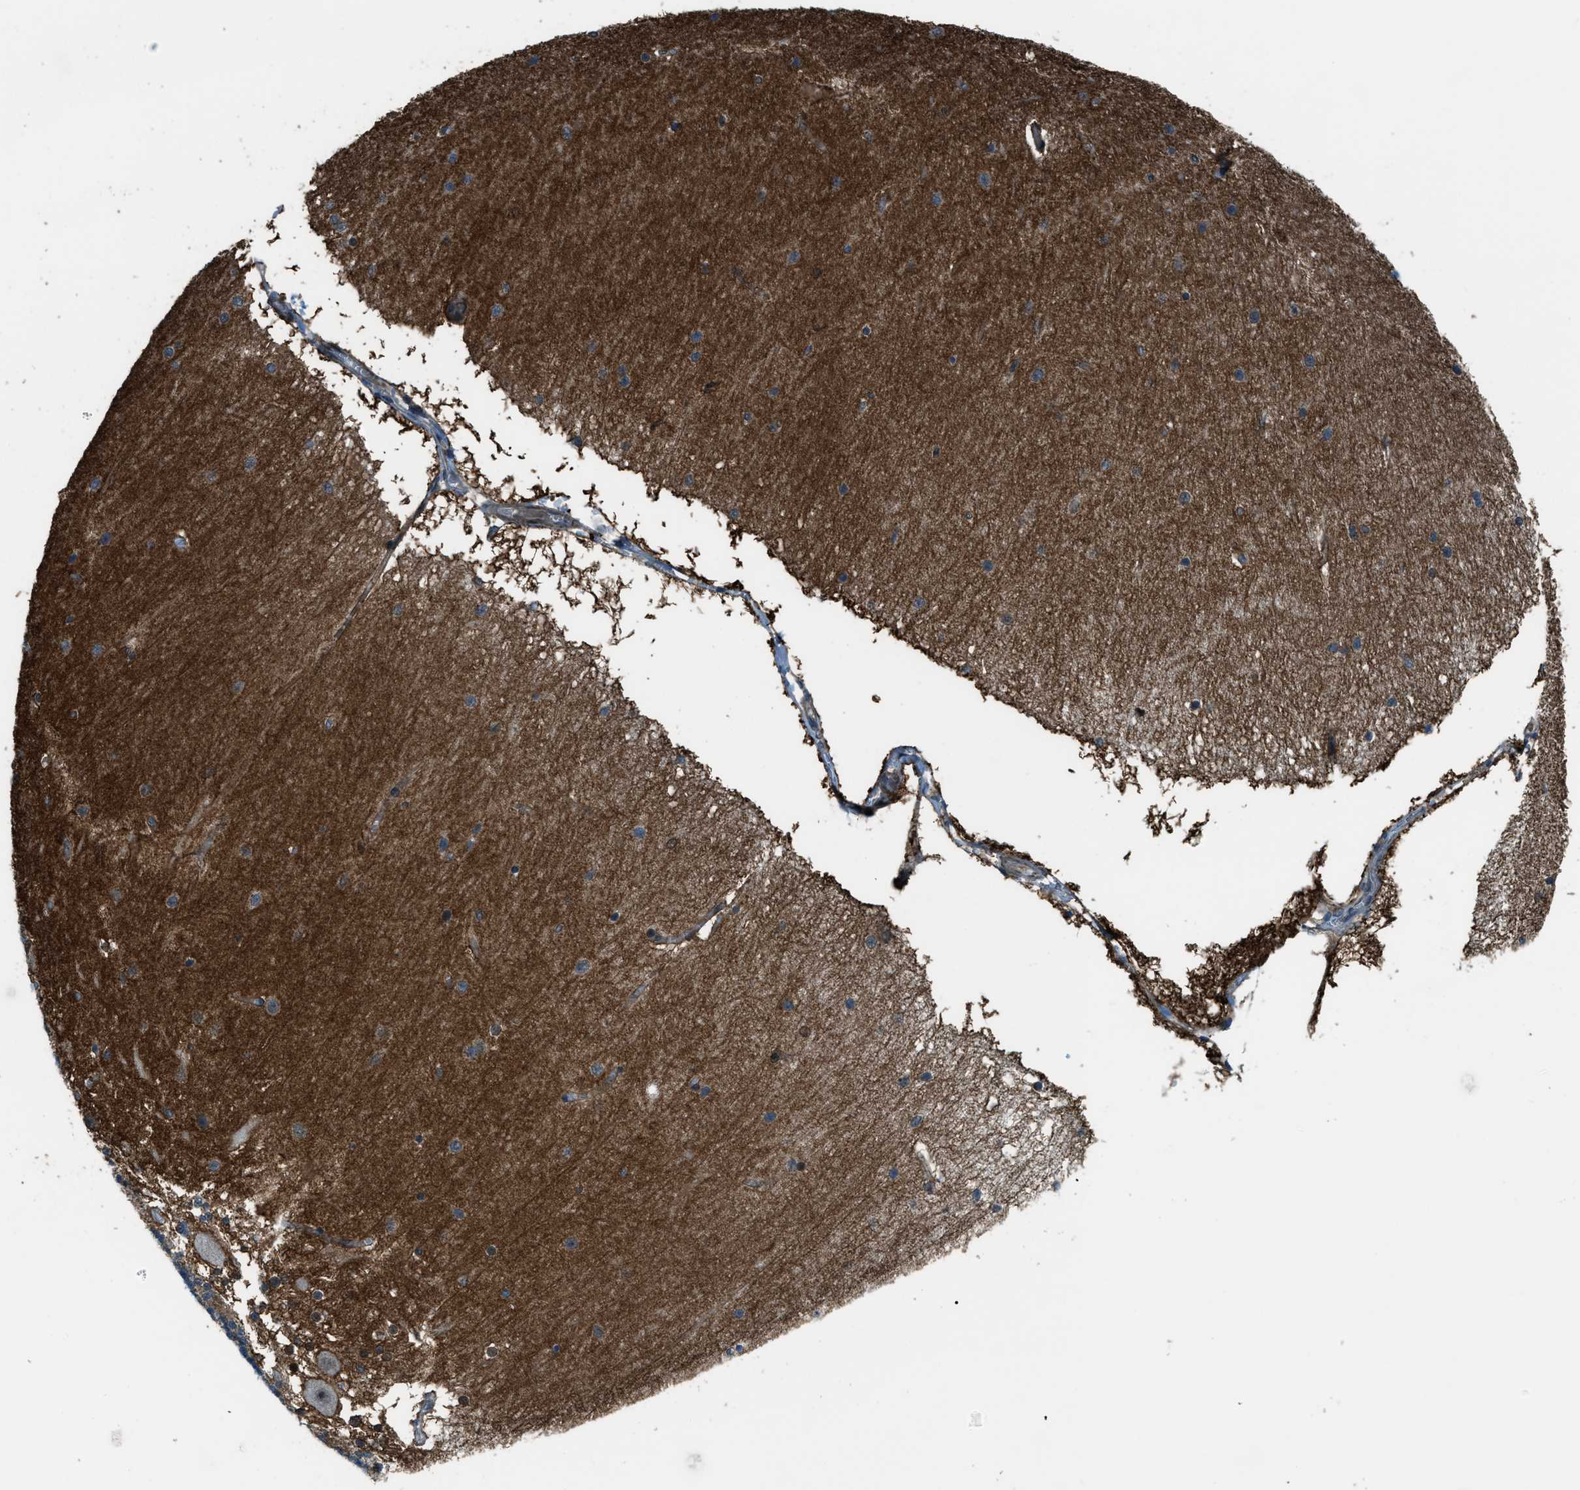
{"staining": {"intensity": "moderate", "quantity": "25%-75%", "location": "cytoplasmic/membranous"}, "tissue": "cerebellum", "cell_type": "Cells in granular layer", "image_type": "normal", "snomed": [{"axis": "morphology", "description": "Normal tissue, NOS"}, {"axis": "topography", "description": "Cerebellum"}], "caption": "Immunohistochemical staining of benign cerebellum shows 25%-75% levels of moderate cytoplasmic/membranous protein expression in about 25%-75% of cells in granular layer. The protein of interest is stained brown, and the nuclei are stained in blue (DAB IHC with brightfield microscopy, high magnification).", "gene": "NPEPL1", "patient": {"sex": "female", "age": 54}}